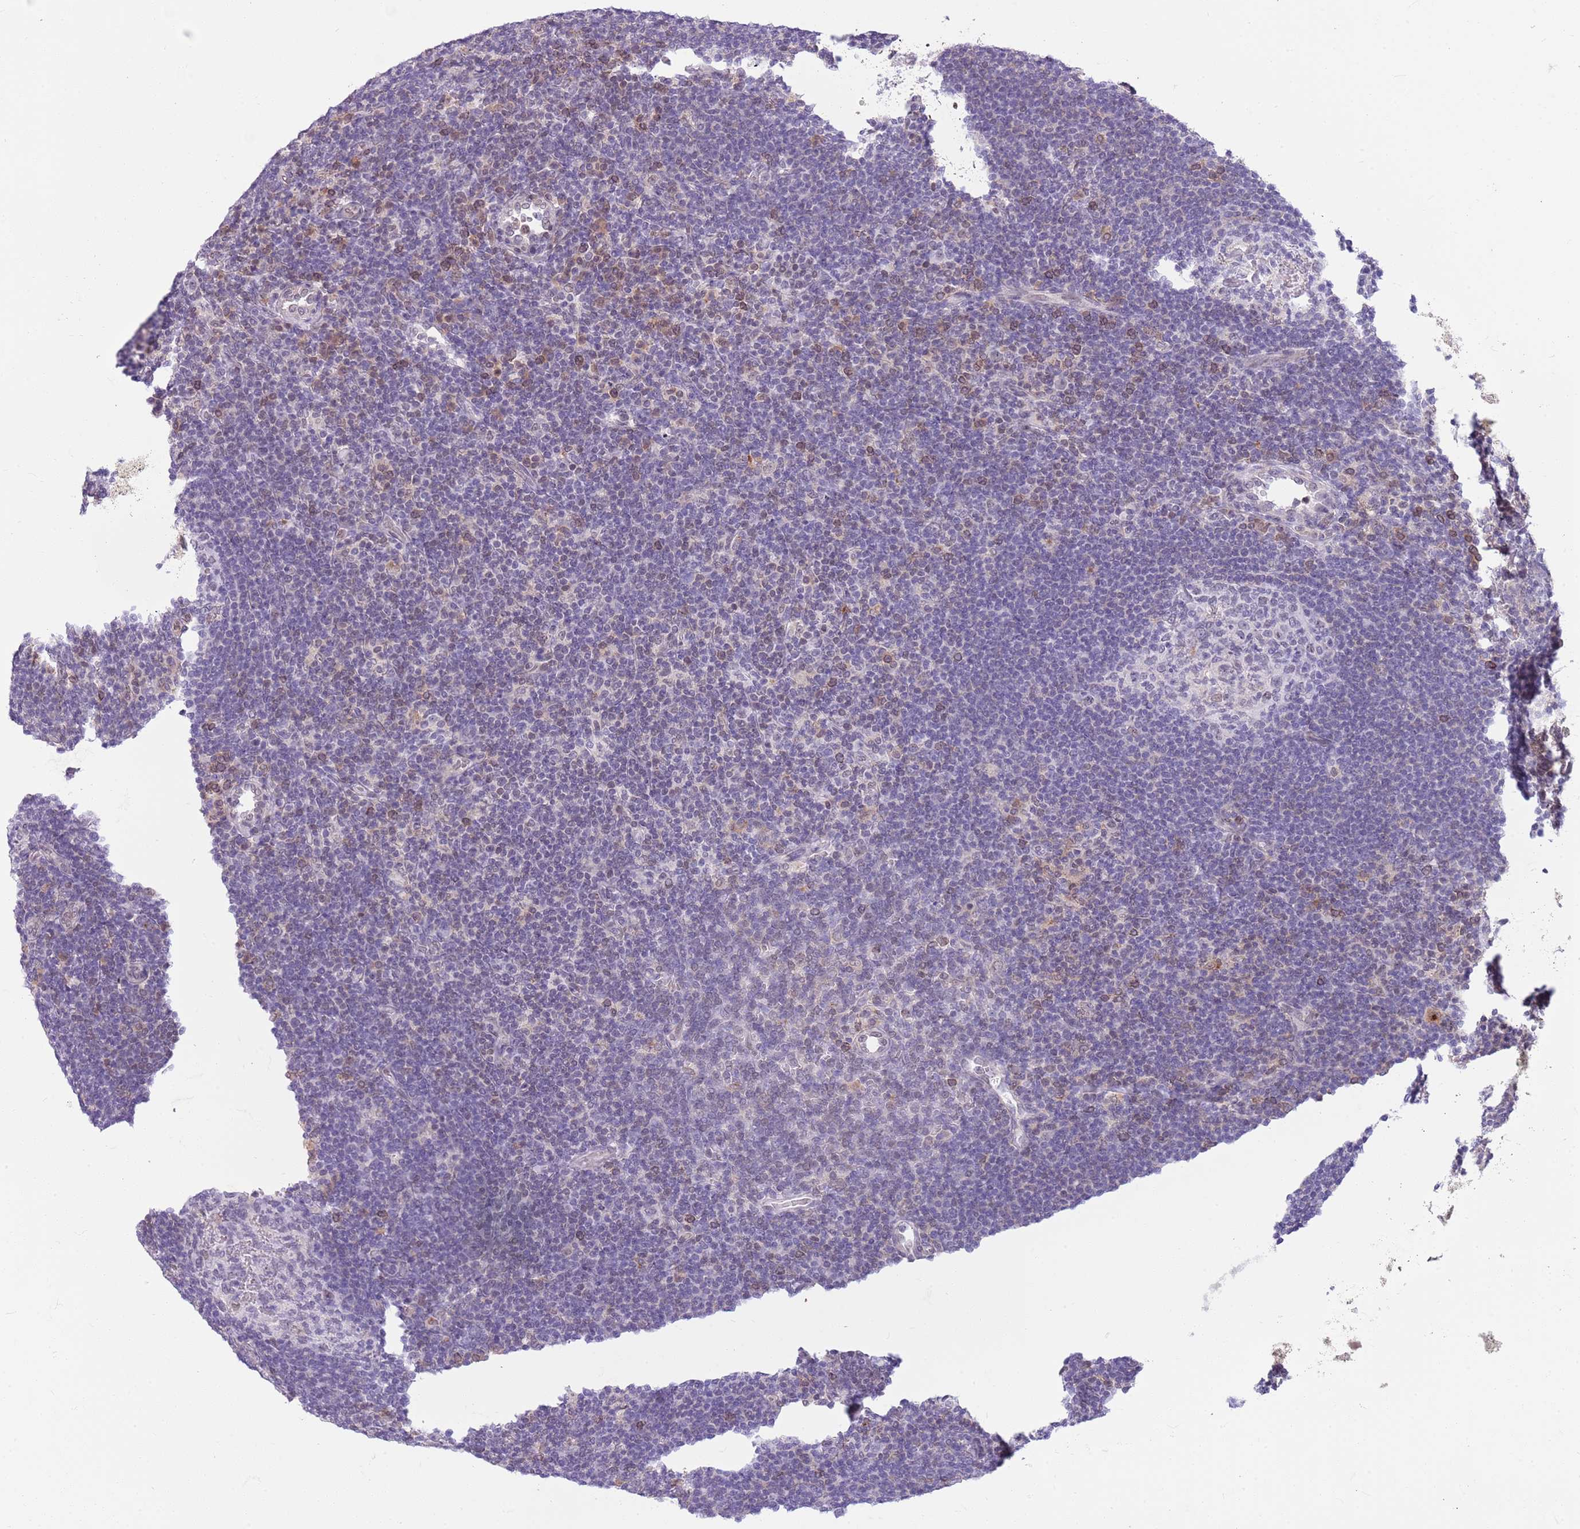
{"staining": {"intensity": "negative", "quantity": "none", "location": "none"}, "tissue": "lymphoma", "cell_type": "Tumor cells", "image_type": "cancer", "snomed": [{"axis": "morphology", "description": "Hodgkin's disease, NOS"}, {"axis": "topography", "description": "Lymph node"}], "caption": "Micrograph shows no protein expression in tumor cells of lymphoma tissue.", "gene": "DHX32", "patient": {"sex": "female", "age": 57}}